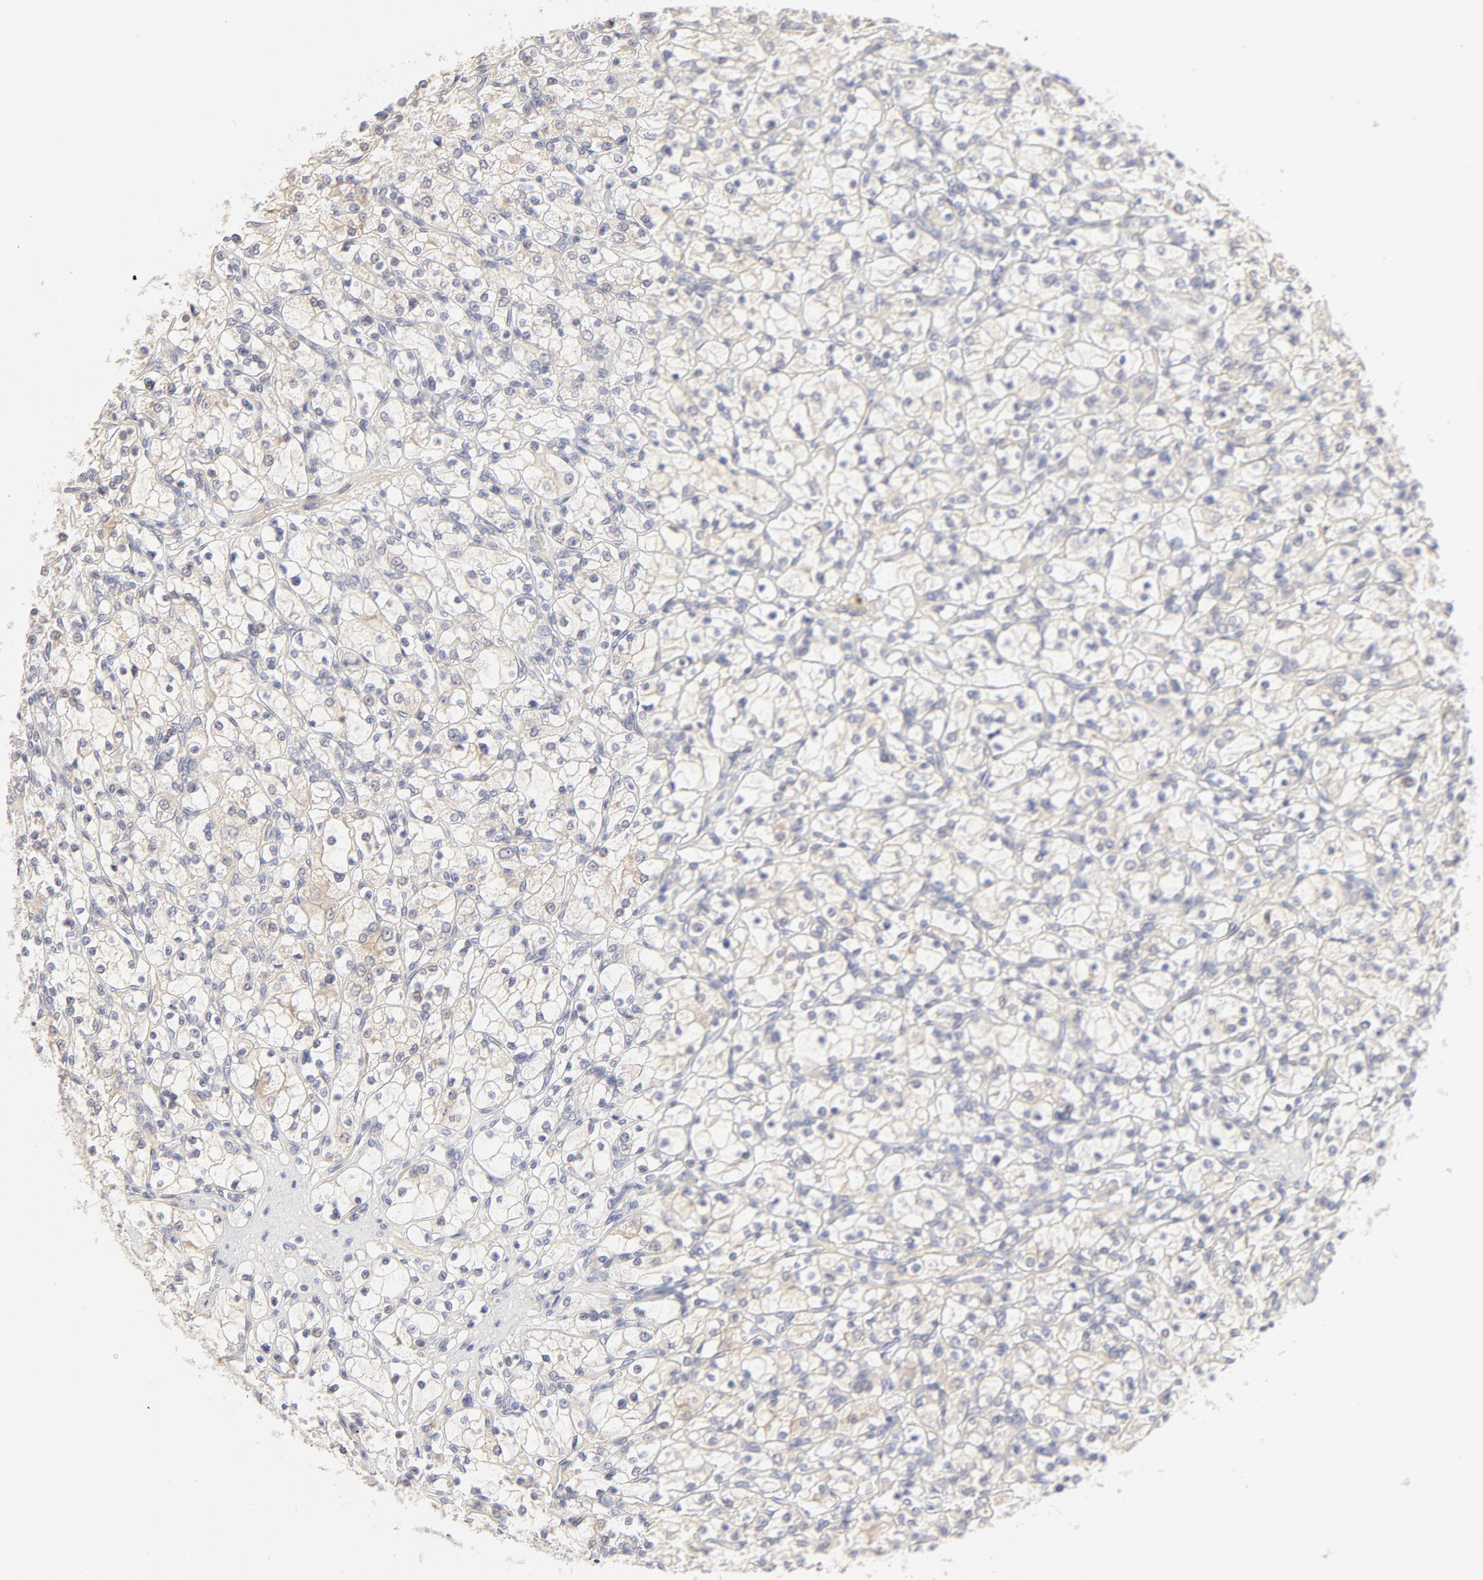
{"staining": {"intensity": "moderate", "quantity": "<25%", "location": "cytoplasmic/membranous"}, "tissue": "renal cancer", "cell_type": "Tumor cells", "image_type": "cancer", "snomed": [{"axis": "morphology", "description": "Adenocarcinoma, NOS"}, {"axis": "topography", "description": "Kidney"}], "caption": "Immunohistochemical staining of human renal cancer (adenocarcinoma) shows moderate cytoplasmic/membranous protein expression in approximately <25% of tumor cells. Using DAB (brown) and hematoxylin (blue) stains, captured at high magnification using brightfield microscopy.", "gene": "NKX2-2", "patient": {"sex": "female", "age": 83}}